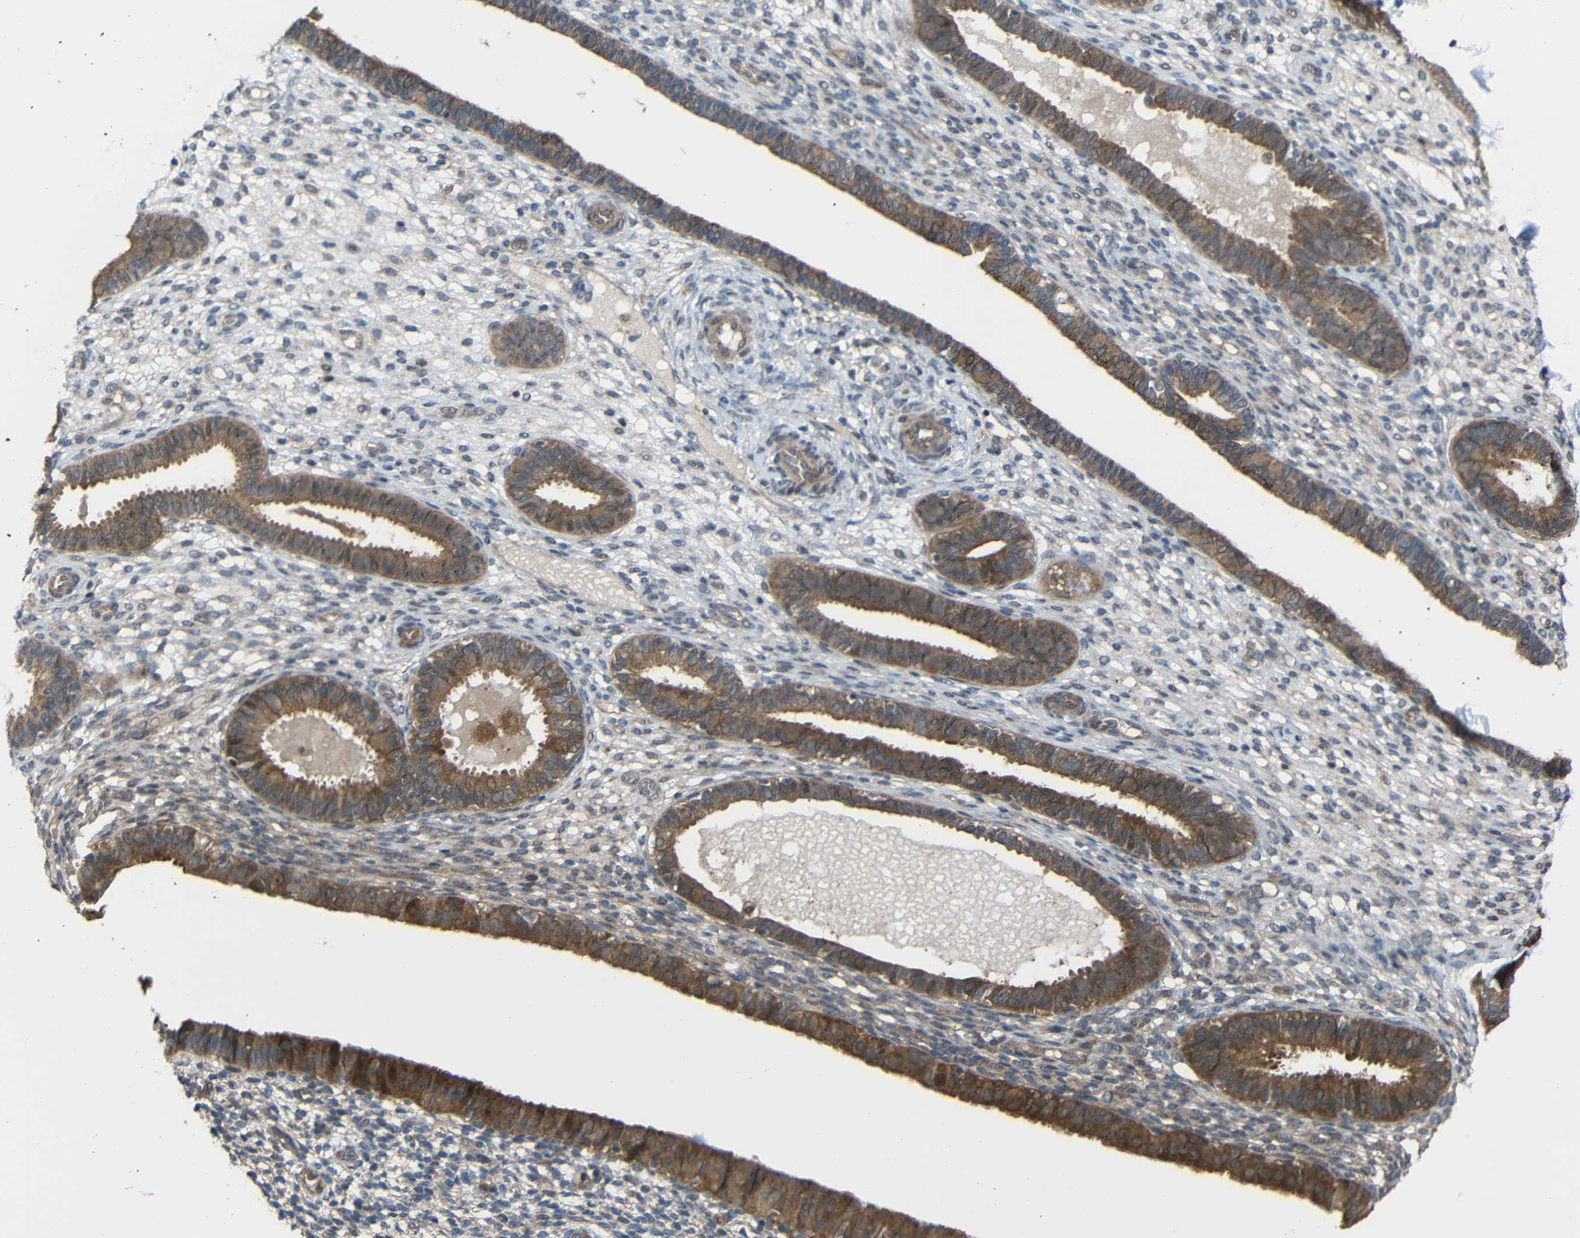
{"staining": {"intensity": "negative", "quantity": "none", "location": "none"}, "tissue": "endometrium", "cell_type": "Cells in endometrial stroma", "image_type": "normal", "snomed": [{"axis": "morphology", "description": "Normal tissue, NOS"}, {"axis": "topography", "description": "Endometrium"}], "caption": "Endometrium was stained to show a protein in brown. There is no significant expression in cells in endometrial stroma.", "gene": "CHST9", "patient": {"sex": "female", "age": 61}}